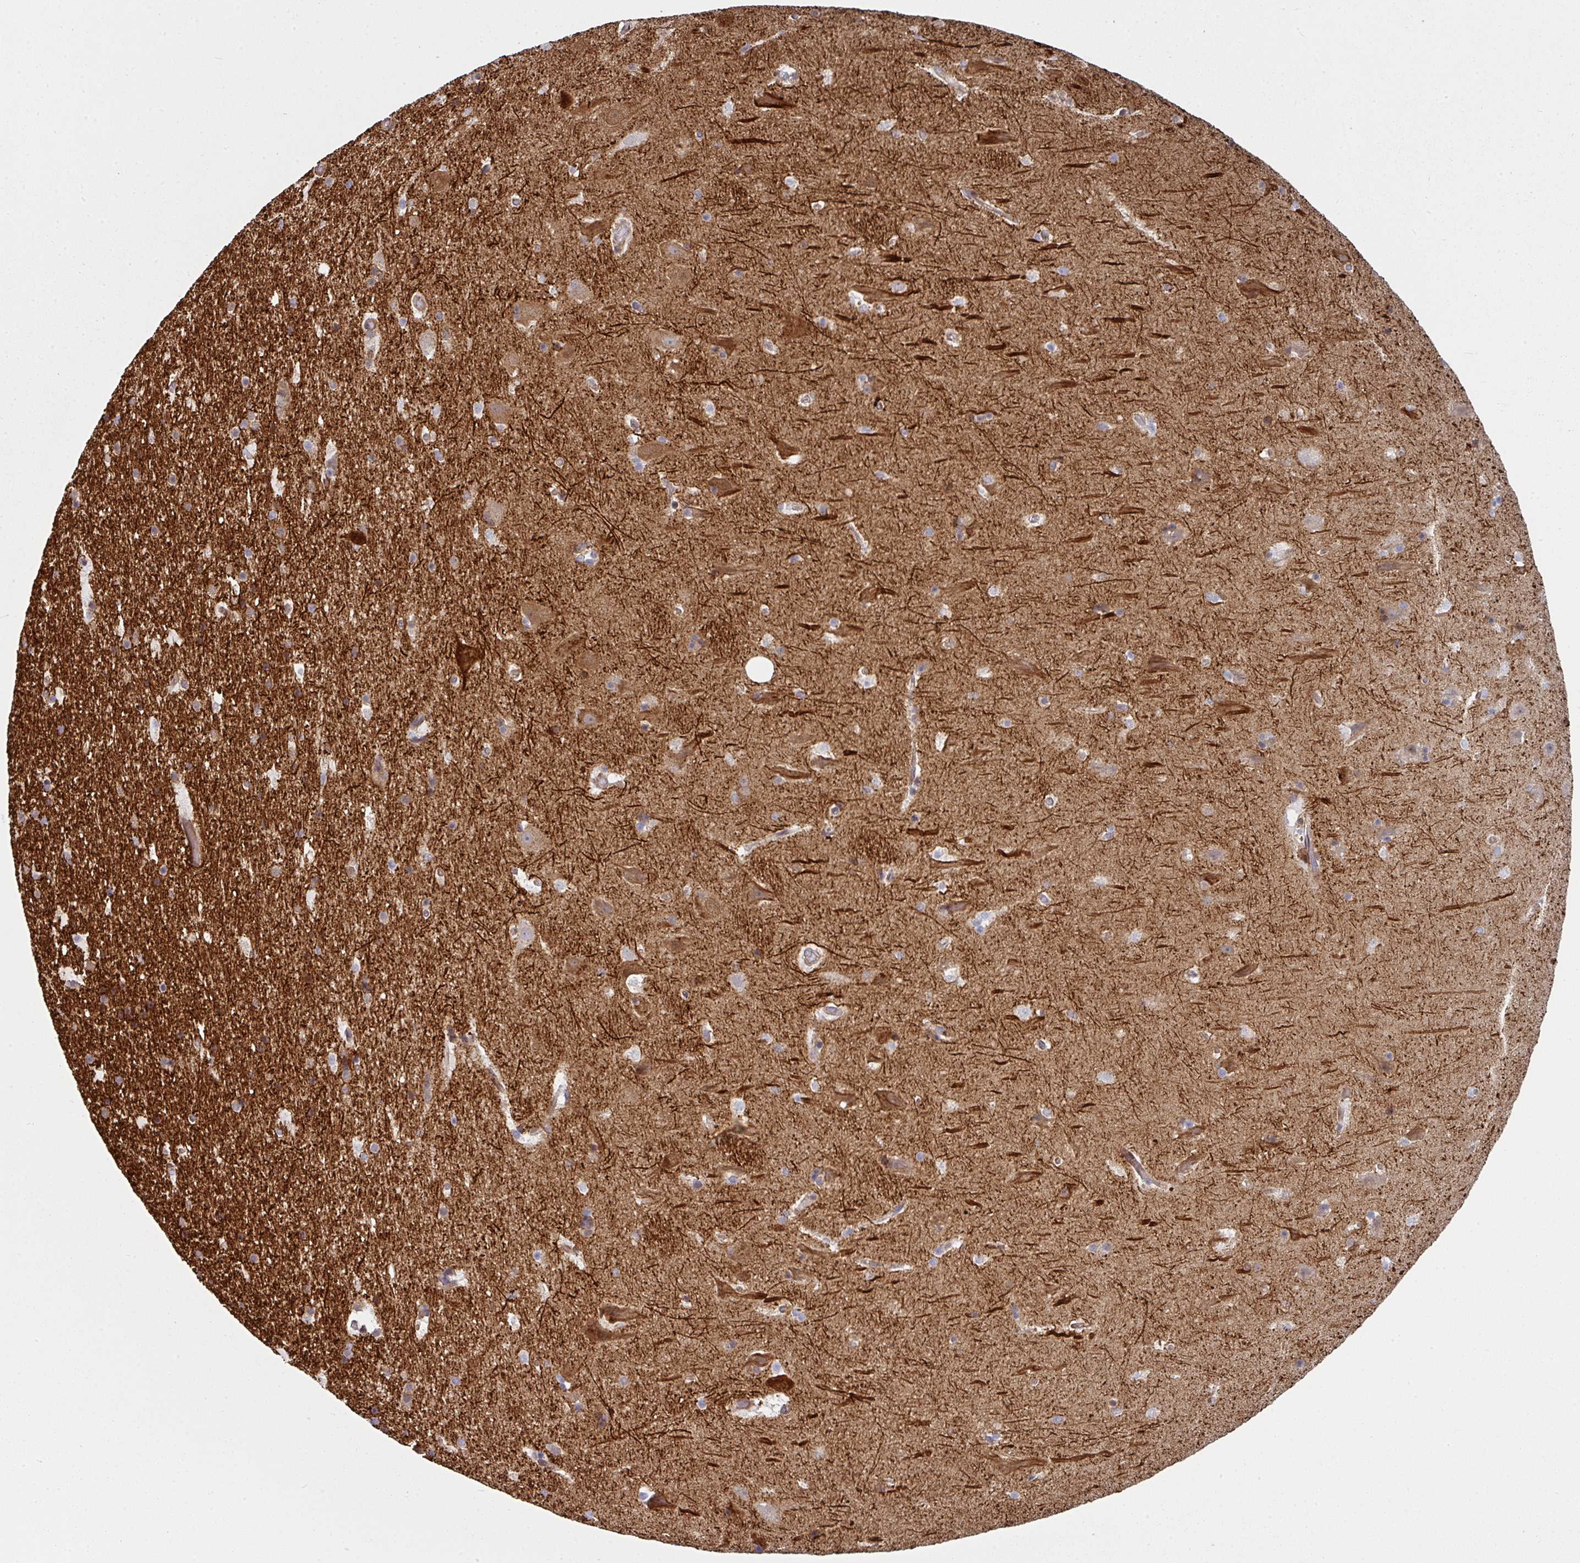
{"staining": {"intensity": "moderate", "quantity": "<25%", "location": "cytoplasmic/membranous"}, "tissue": "hippocampus", "cell_type": "Glial cells", "image_type": "normal", "snomed": [{"axis": "morphology", "description": "Normal tissue, NOS"}, {"axis": "topography", "description": "Hippocampus"}], "caption": "About <25% of glial cells in benign hippocampus demonstrate moderate cytoplasmic/membranous protein positivity as visualized by brown immunohistochemical staining.", "gene": "BEND5", "patient": {"sex": "male", "age": 37}}